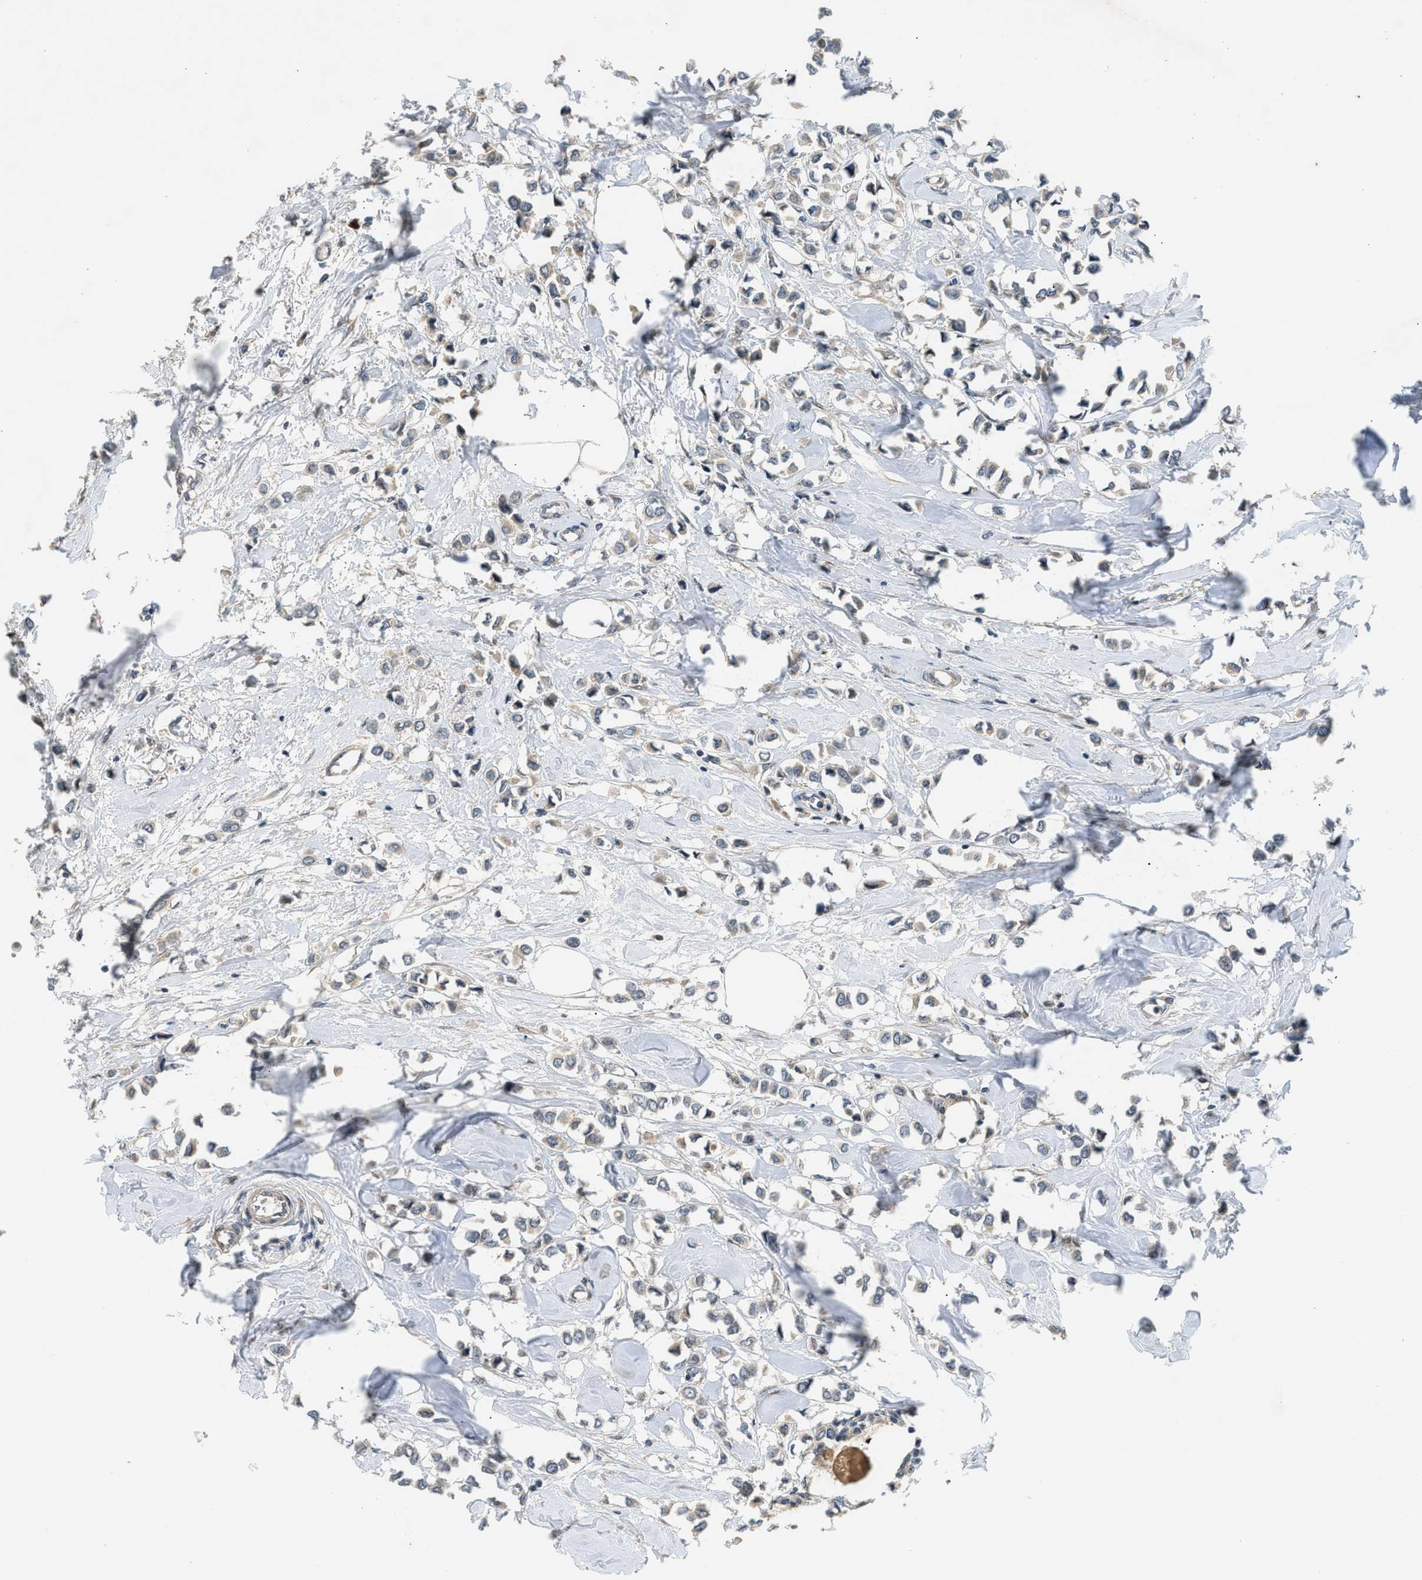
{"staining": {"intensity": "weak", "quantity": "<25%", "location": "cytoplasmic/membranous"}, "tissue": "breast cancer", "cell_type": "Tumor cells", "image_type": "cancer", "snomed": [{"axis": "morphology", "description": "Lobular carcinoma"}, {"axis": "topography", "description": "Breast"}], "caption": "This image is of breast lobular carcinoma stained with immunohistochemistry (IHC) to label a protein in brown with the nuclei are counter-stained blue. There is no expression in tumor cells.", "gene": "ADCY8", "patient": {"sex": "female", "age": 51}}